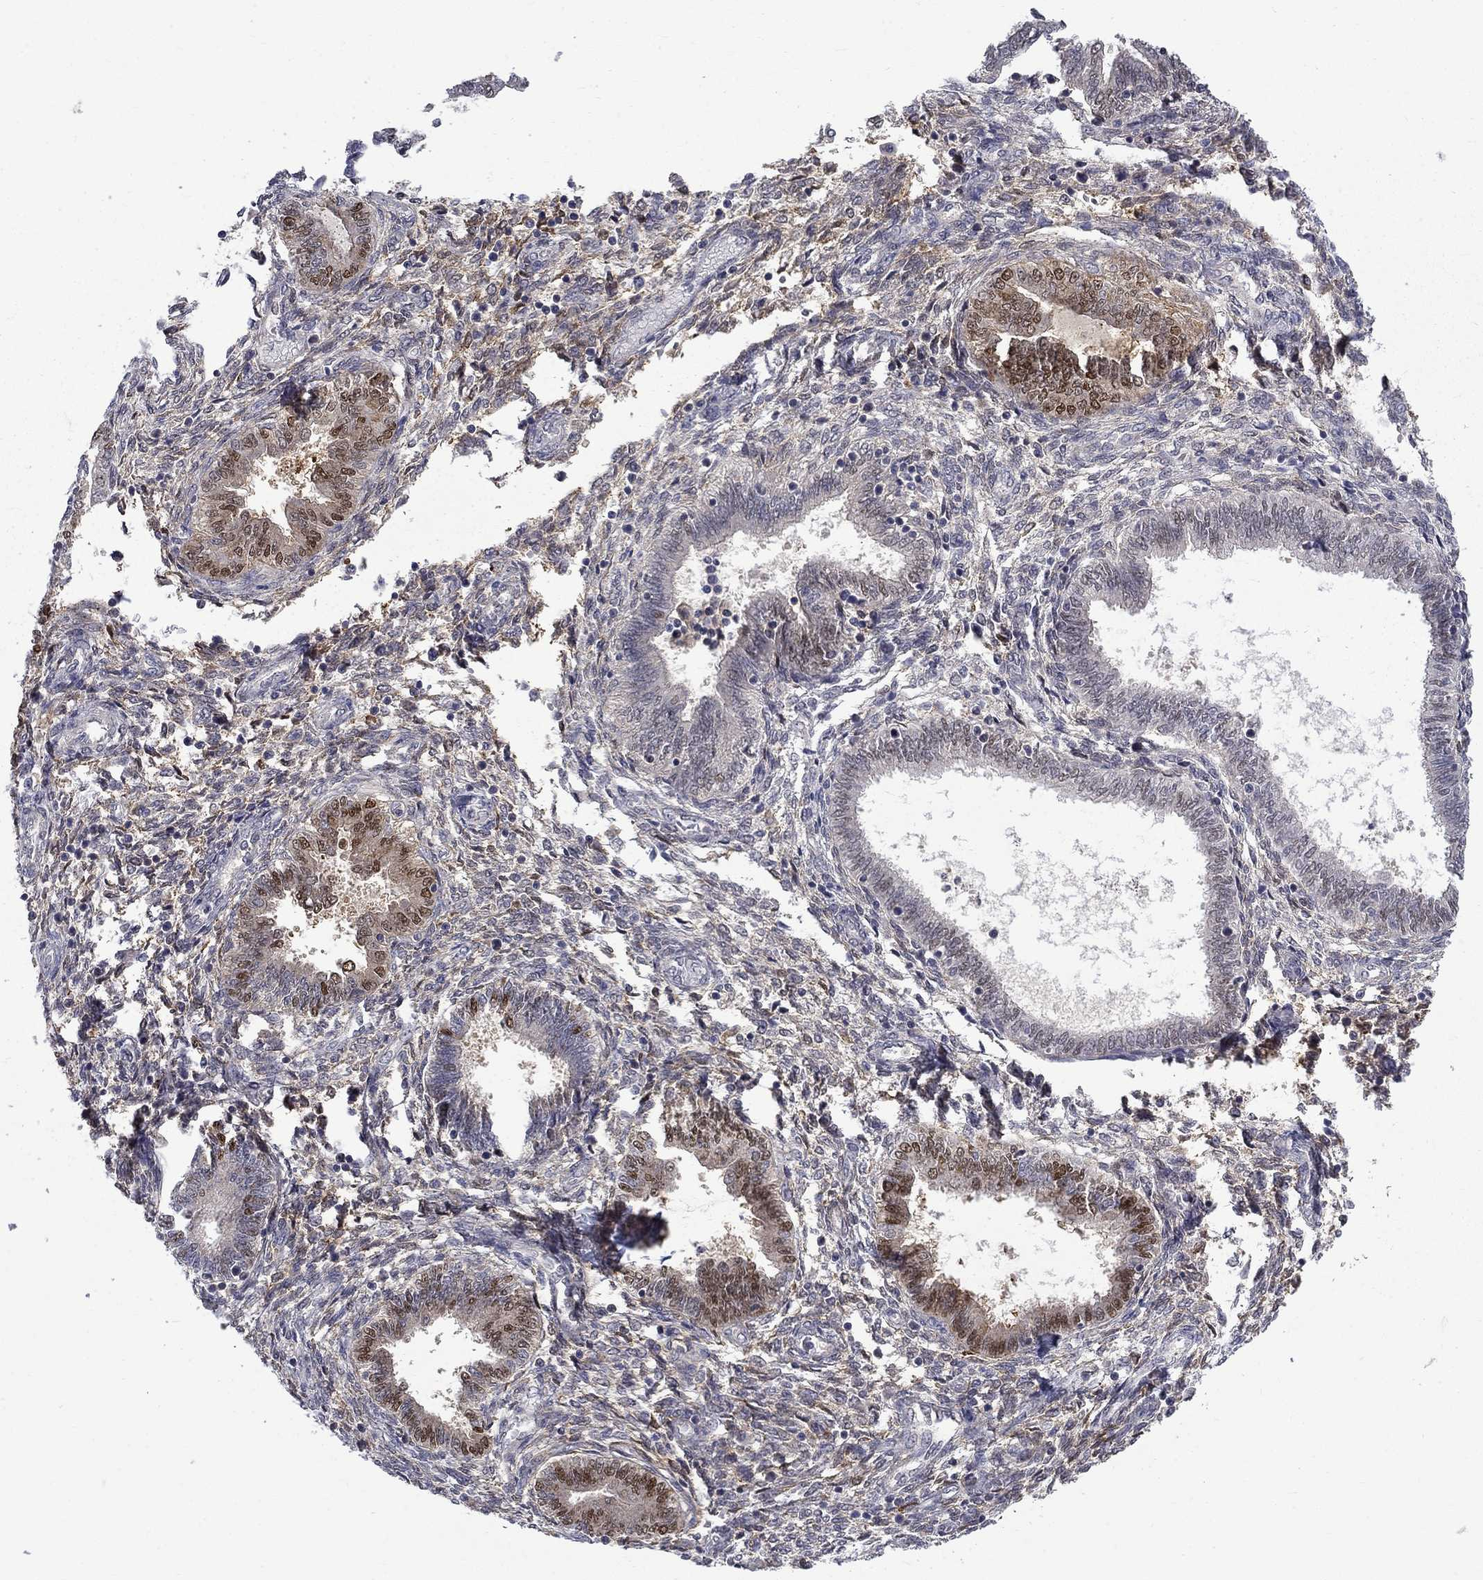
{"staining": {"intensity": "moderate", "quantity": "<25%", "location": "cytoplasmic/membranous"}, "tissue": "endometrium", "cell_type": "Cells in endometrial stroma", "image_type": "normal", "snomed": [{"axis": "morphology", "description": "Normal tissue, NOS"}, {"axis": "topography", "description": "Endometrium"}], "caption": "IHC of normal endometrium reveals low levels of moderate cytoplasmic/membranous positivity in approximately <25% of cells in endometrial stroma. (DAB (3,3'-diaminobenzidine) IHC, brown staining for protein, blue staining for nuclei).", "gene": "PCBP2", "patient": {"sex": "female", "age": 42}}